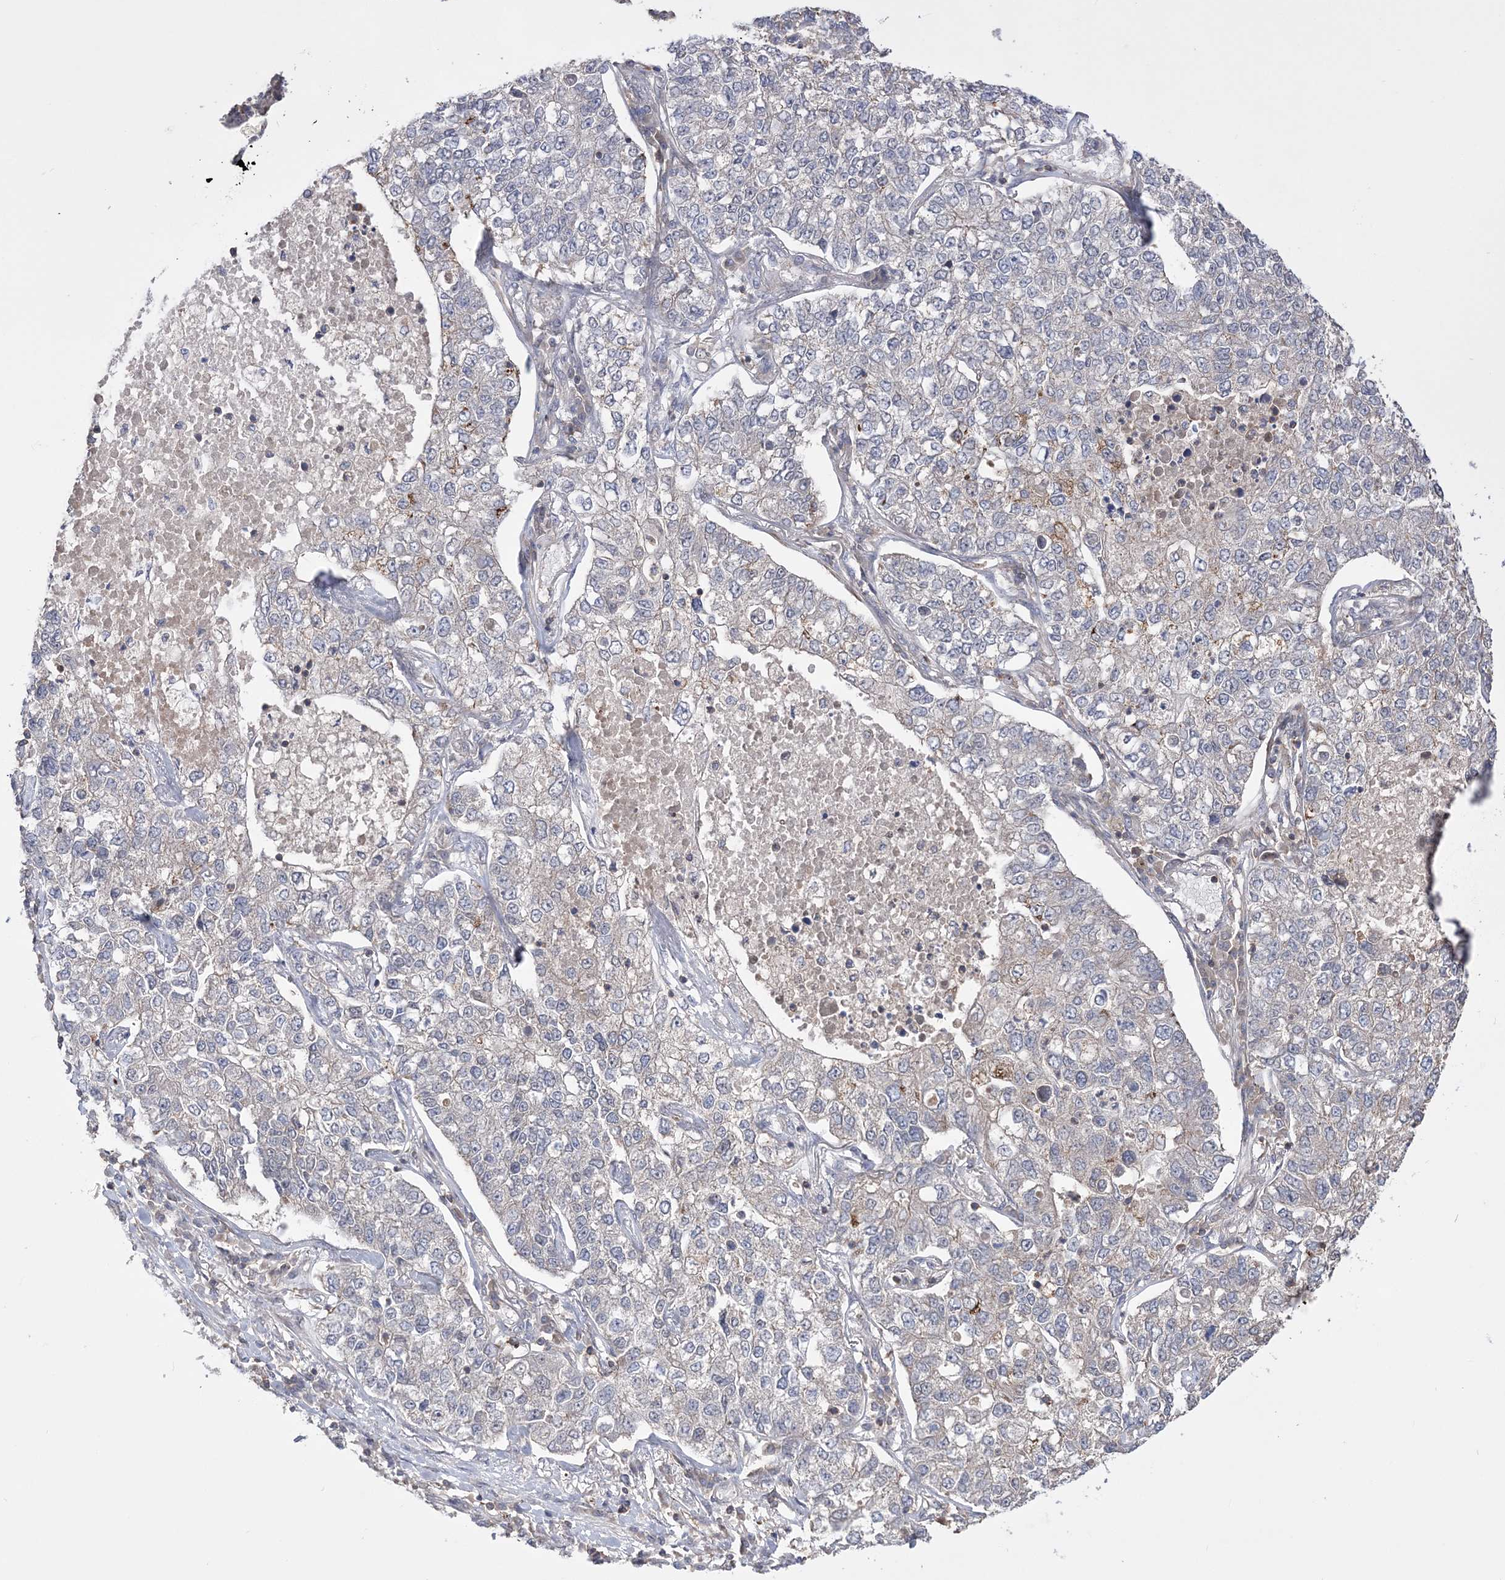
{"staining": {"intensity": "negative", "quantity": "none", "location": "none"}, "tissue": "lung cancer", "cell_type": "Tumor cells", "image_type": "cancer", "snomed": [{"axis": "morphology", "description": "Adenocarcinoma, NOS"}, {"axis": "topography", "description": "Lung"}], "caption": "Immunohistochemical staining of human lung adenocarcinoma exhibits no significant staining in tumor cells.", "gene": "SLFN14", "patient": {"sex": "male", "age": 49}}